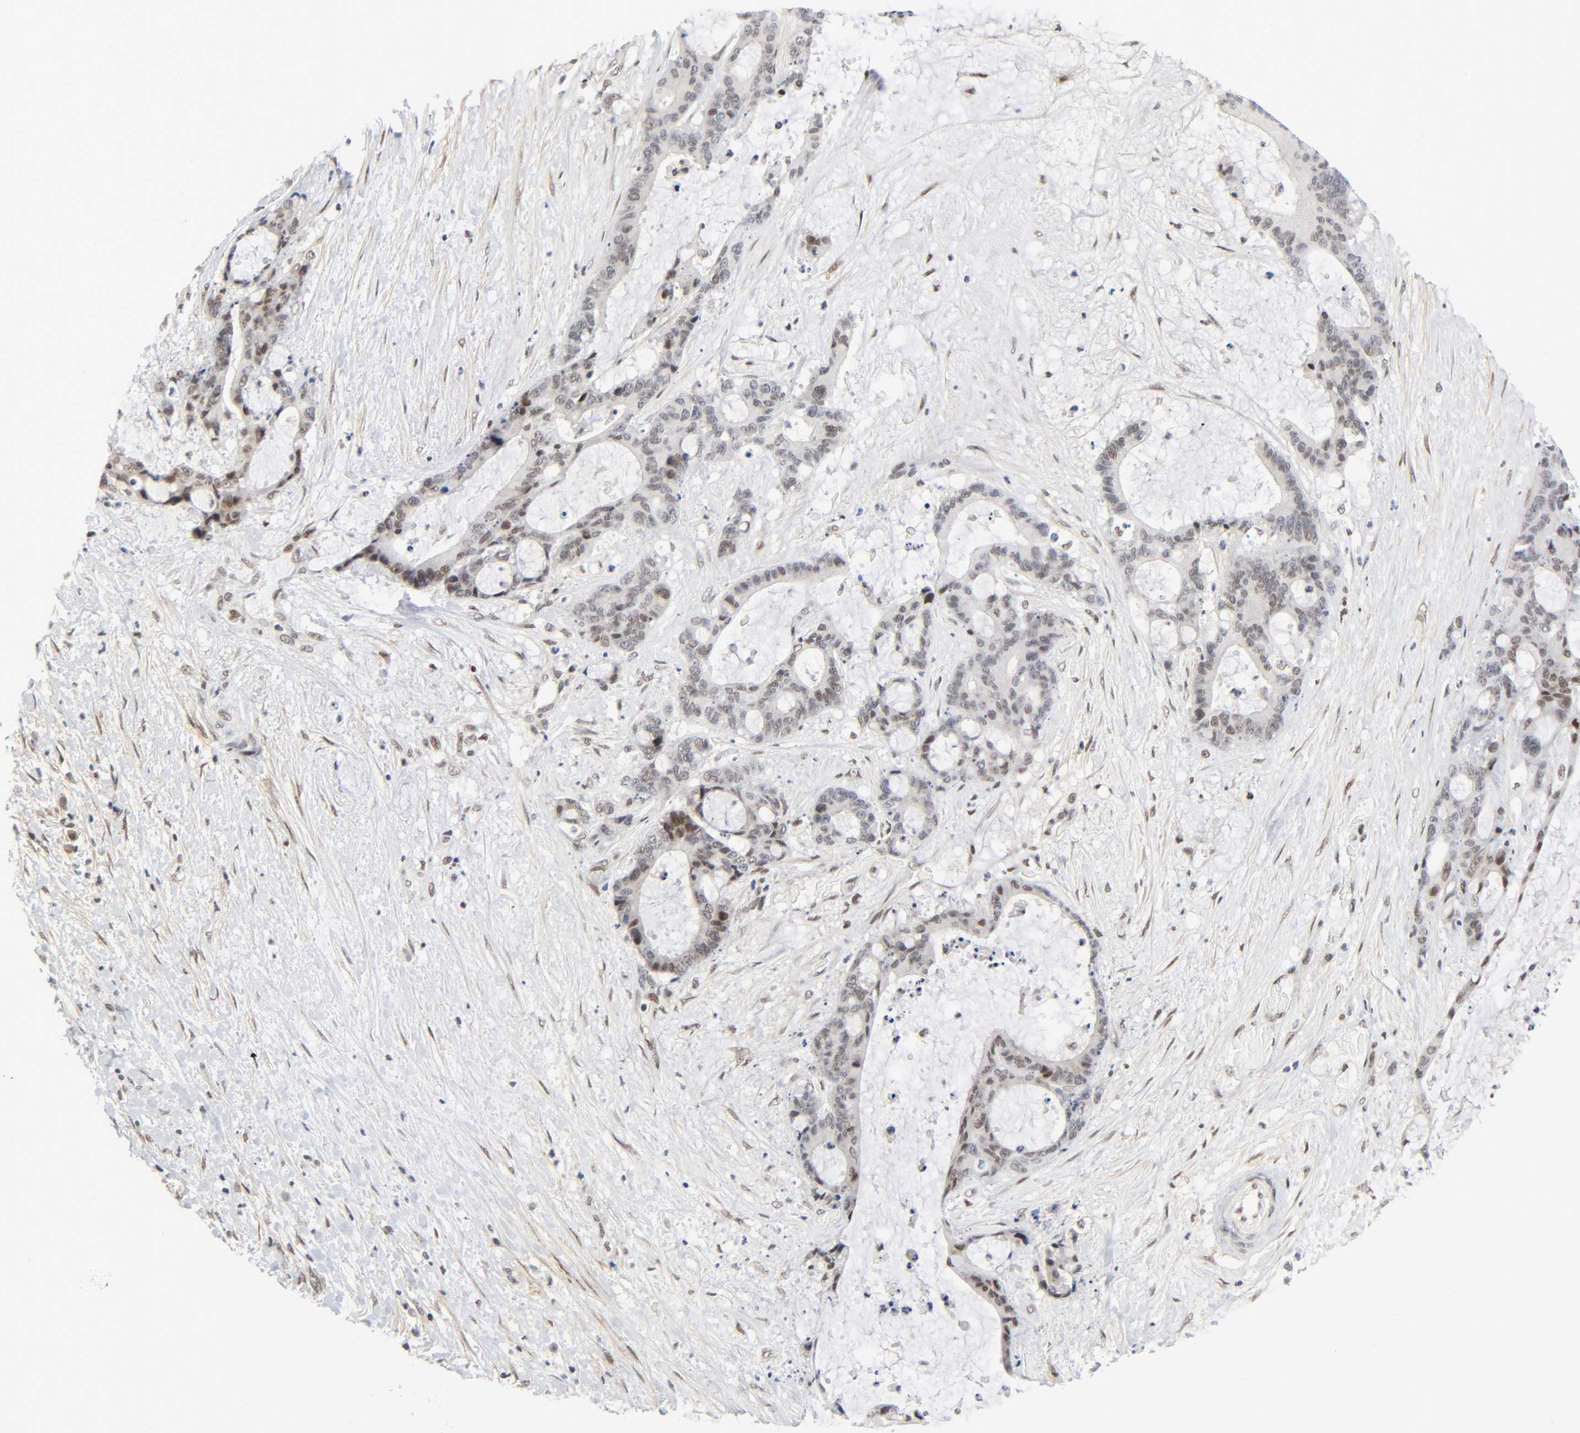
{"staining": {"intensity": "weak", "quantity": "25%-75%", "location": "nuclear"}, "tissue": "liver cancer", "cell_type": "Tumor cells", "image_type": "cancer", "snomed": [{"axis": "morphology", "description": "Cholangiocarcinoma"}, {"axis": "topography", "description": "Liver"}], "caption": "Protein expression by immunohistochemistry displays weak nuclear positivity in approximately 25%-75% of tumor cells in liver cholangiocarcinoma.", "gene": "DIDO1", "patient": {"sex": "female", "age": 73}}